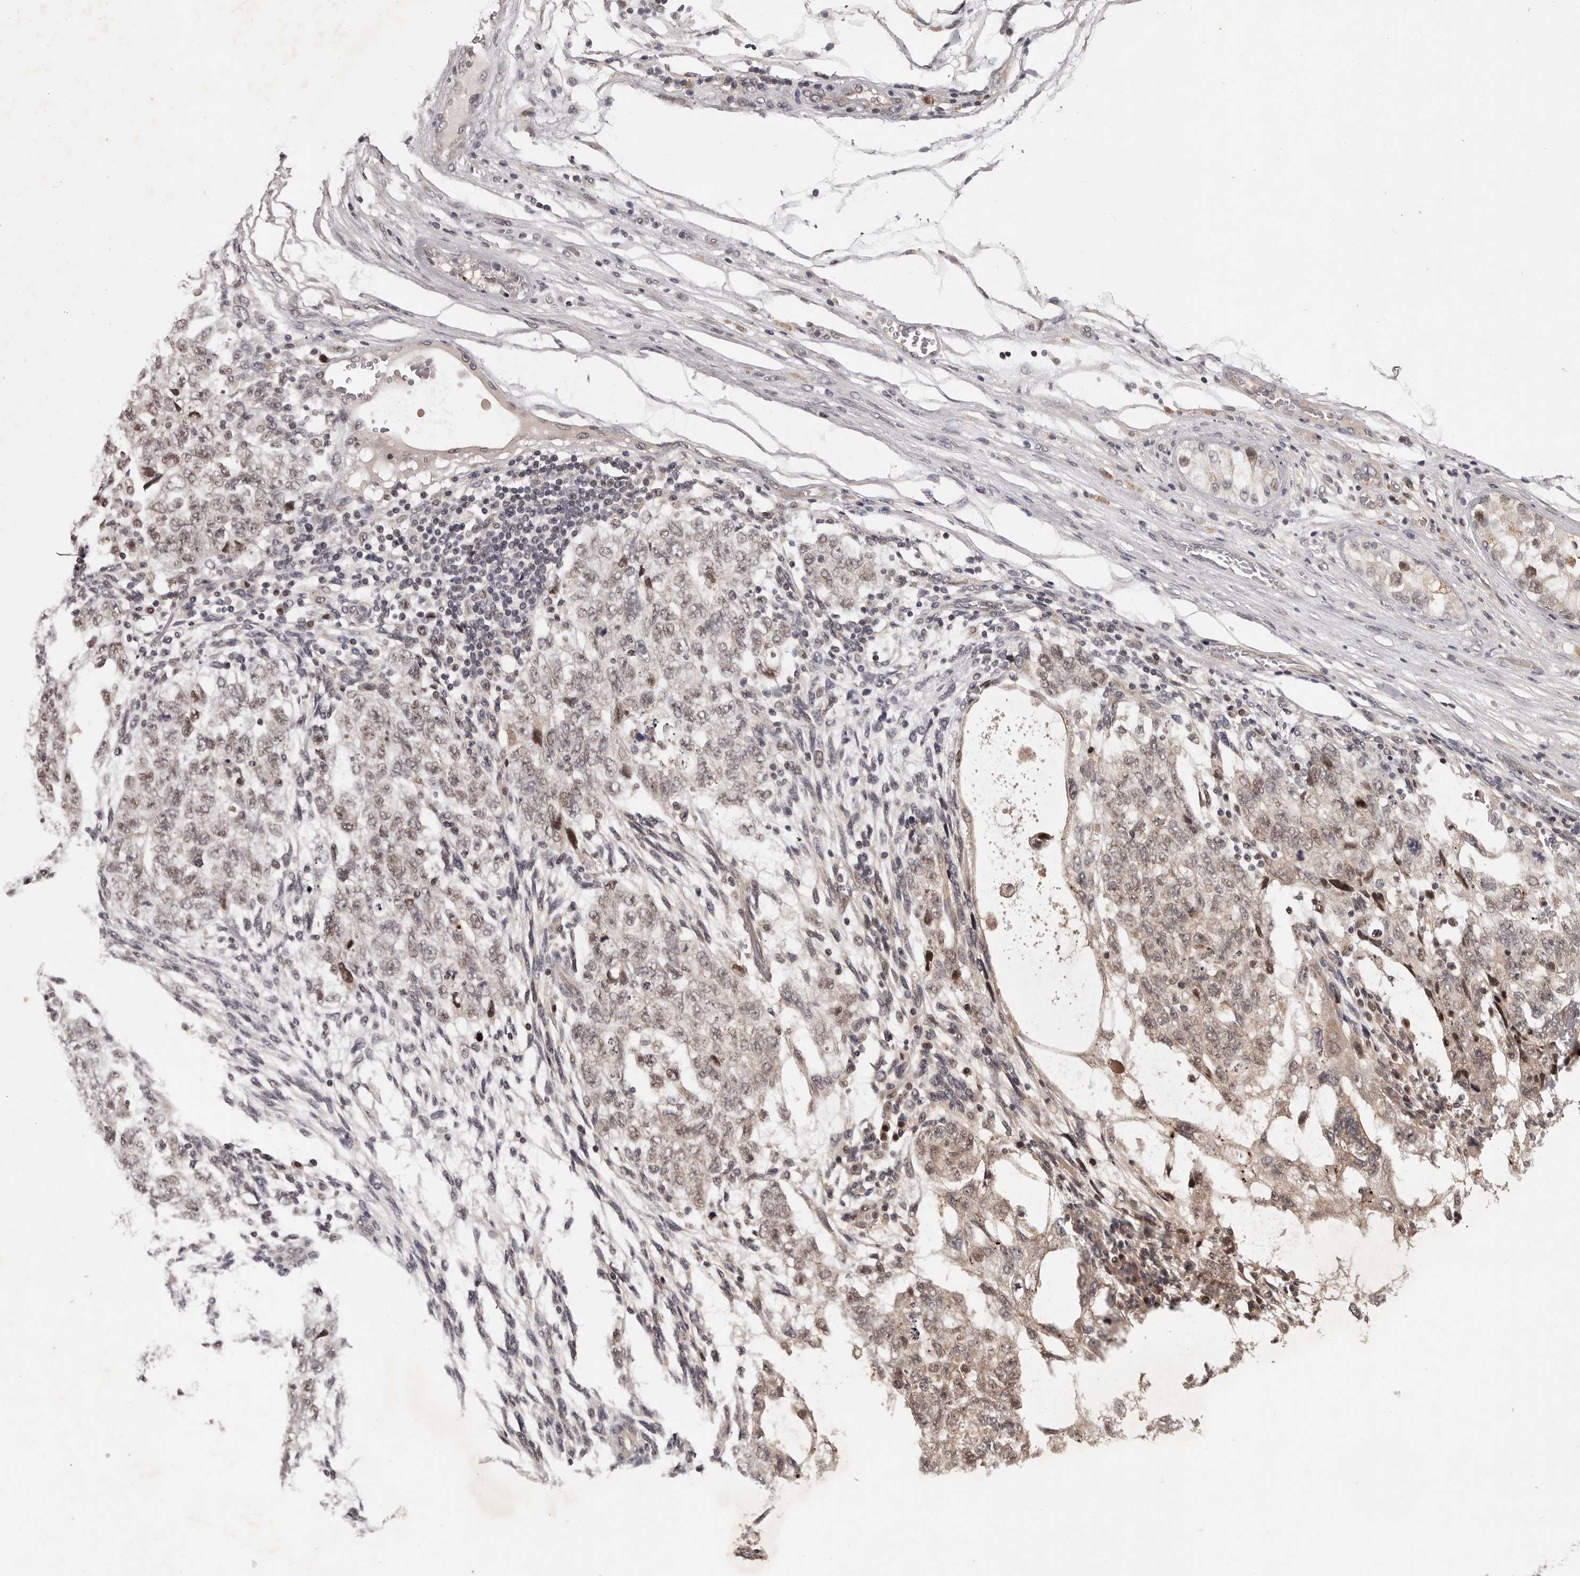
{"staining": {"intensity": "weak", "quantity": ">75%", "location": "nuclear"}, "tissue": "testis cancer", "cell_type": "Tumor cells", "image_type": "cancer", "snomed": [{"axis": "morphology", "description": "Normal tissue, NOS"}, {"axis": "morphology", "description": "Carcinoma, Embryonal, NOS"}, {"axis": "topography", "description": "Testis"}], "caption": "Weak nuclear expression is appreciated in about >75% of tumor cells in testis embryonal carcinoma. Immunohistochemistry (ihc) stains the protein in brown and the nuclei are stained blue.", "gene": "TBX5", "patient": {"sex": "male", "age": 36}}